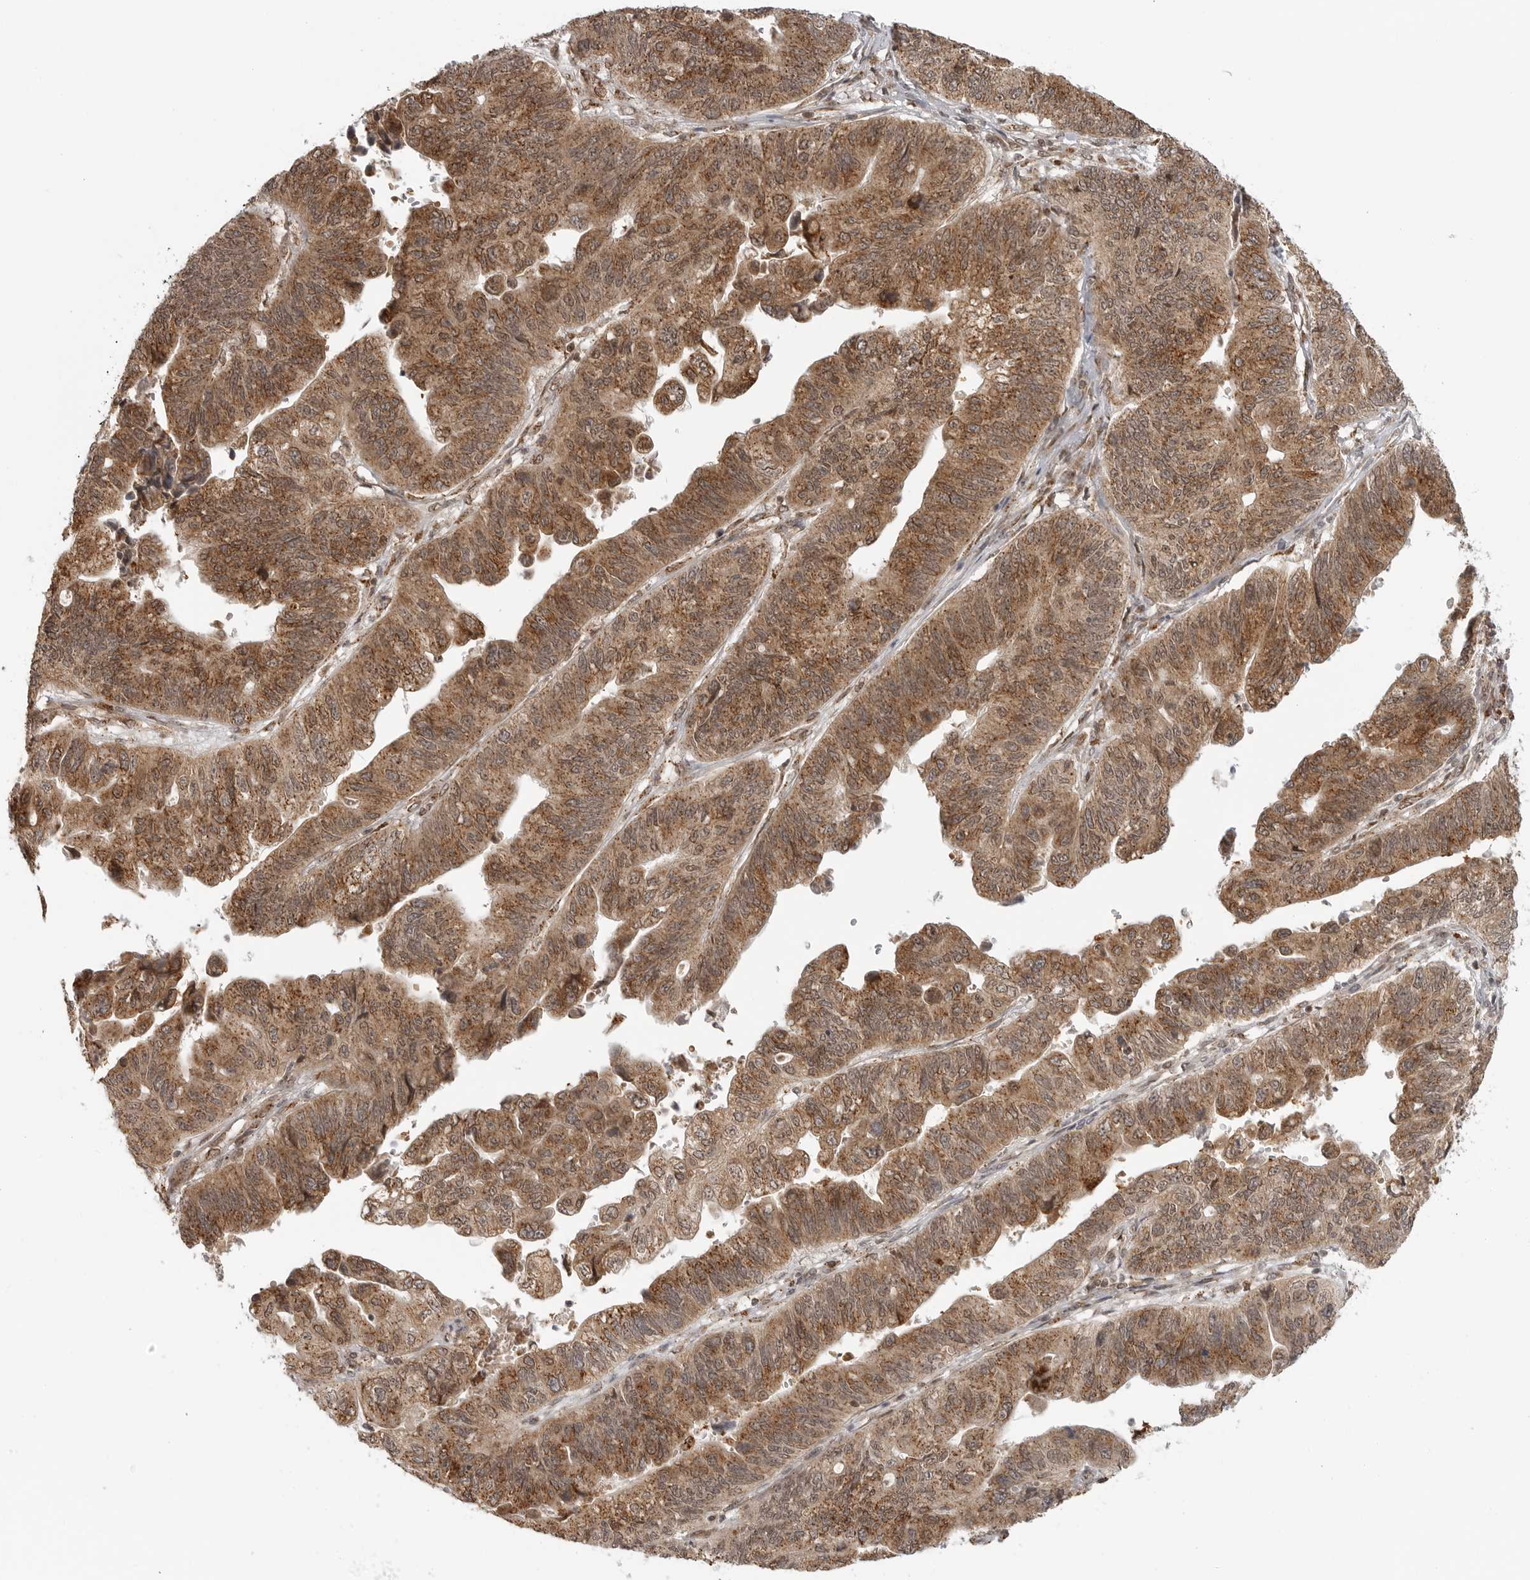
{"staining": {"intensity": "moderate", "quantity": ">75%", "location": "cytoplasmic/membranous"}, "tissue": "stomach cancer", "cell_type": "Tumor cells", "image_type": "cancer", "snomed": [{"axis": "morphology", "description": "Adenocarcinoma, NOS"}, {"axis": "topography", "description": "Stomach"}], "caption": "Protein expression by immunohistochemistry exhibits moderate cytoplasmic/membranous expression in approximately >75% of tumor cells in stomach adenocarcinoma.", "gene": "COPA", "patient": {"sex": "male", "age": 59}}